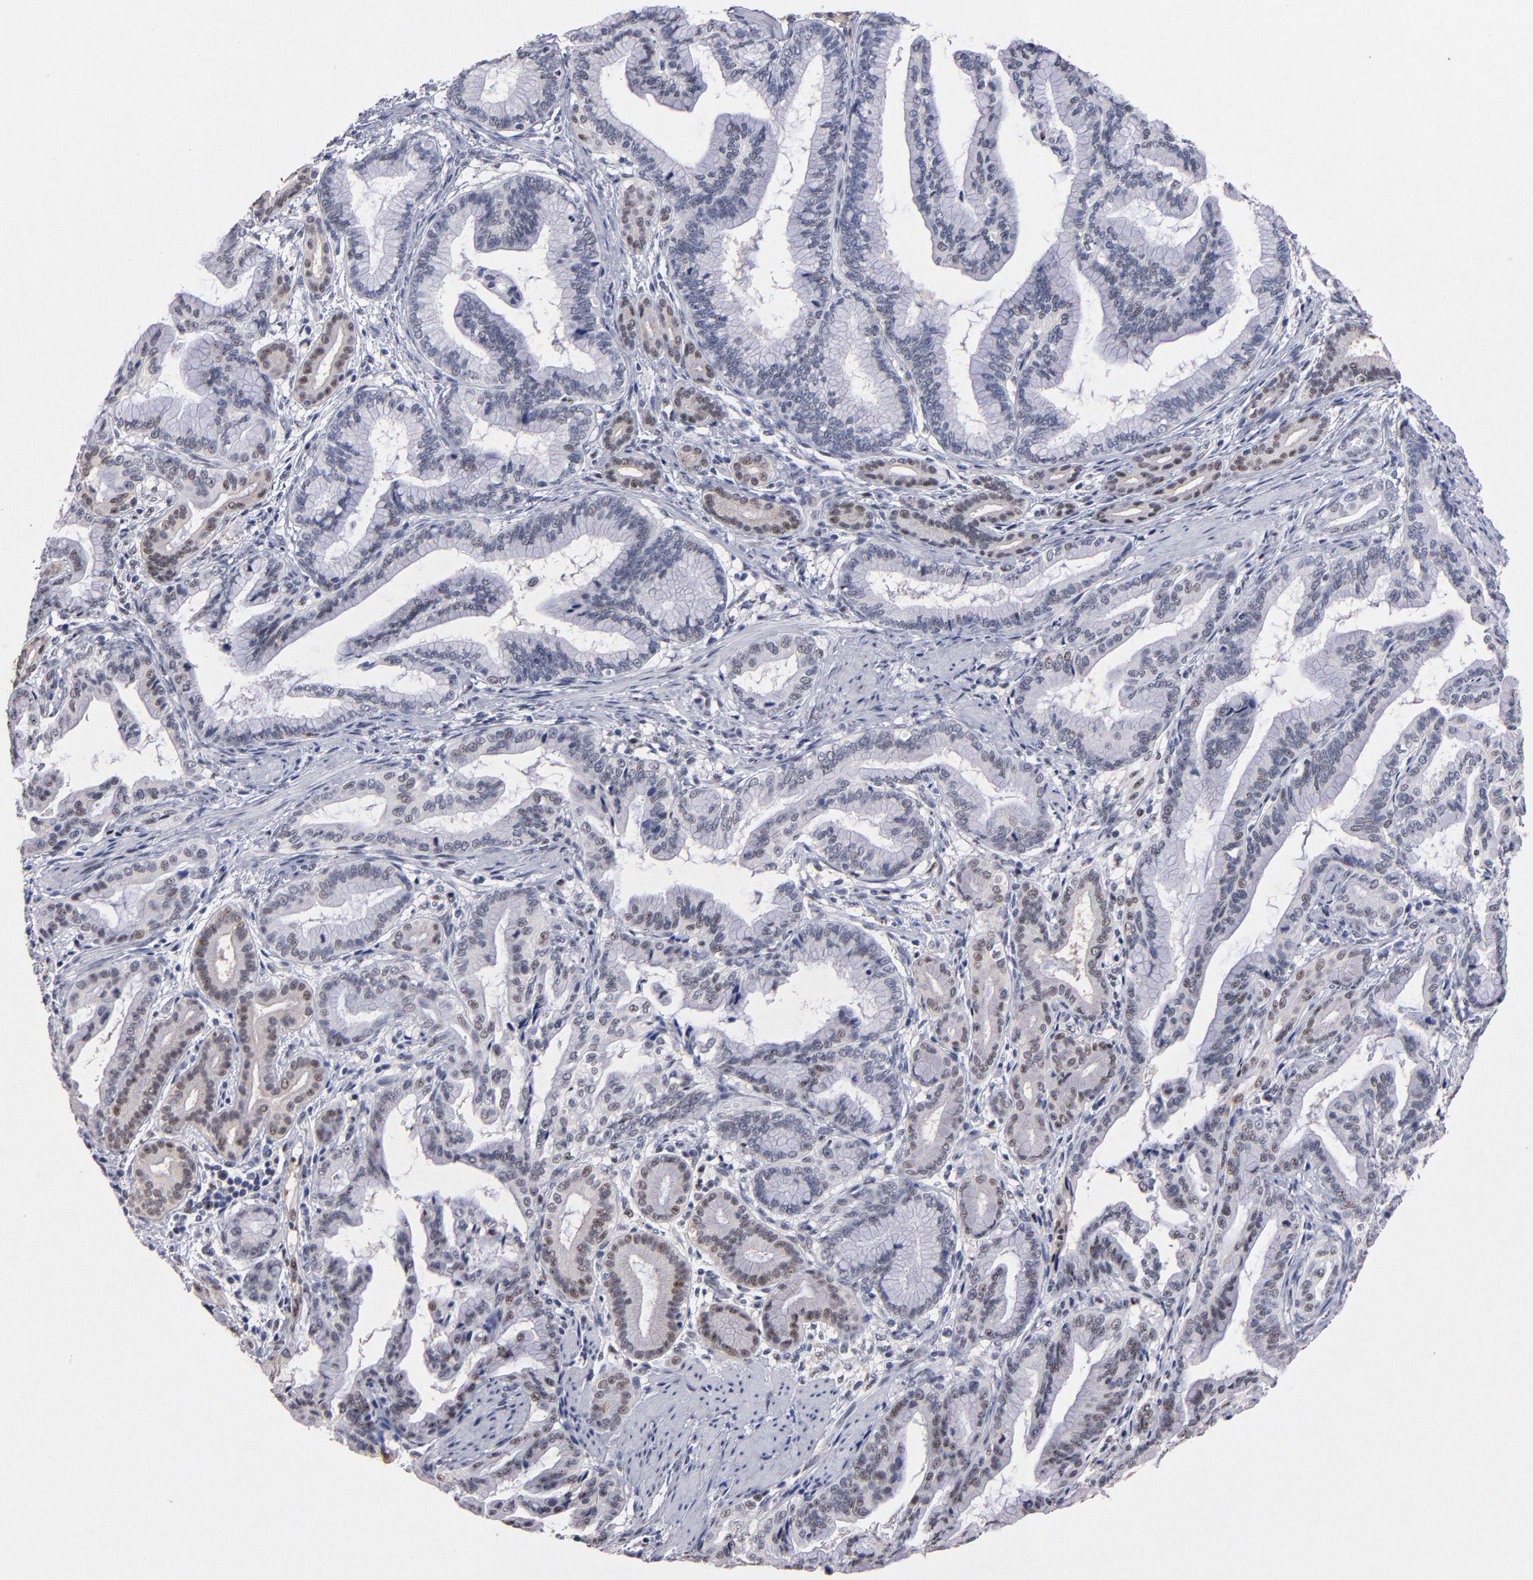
{"staining": {"intensity": "weak", "quantity": "<25%", "location": "nuclear"}, "tissue": "pancreatic cancer", "cell_type": "Tumor cells", "image_type": "cancer", "snomed": [{"axis": "morphology", "description": "Adenocarcinoma, NOS"}, {"axis": "topography", "description": "Pancreas"}], "caption": "Tumor cells are negative for brown protein staining in adenocarcinoma (pancreatic). (DAB (3,3'-diaminobenzidine) immunohistochemistry with hematoxylin counter stain).", "gene": "RAF1", "patient": {"sex": "female", "age": 64}}